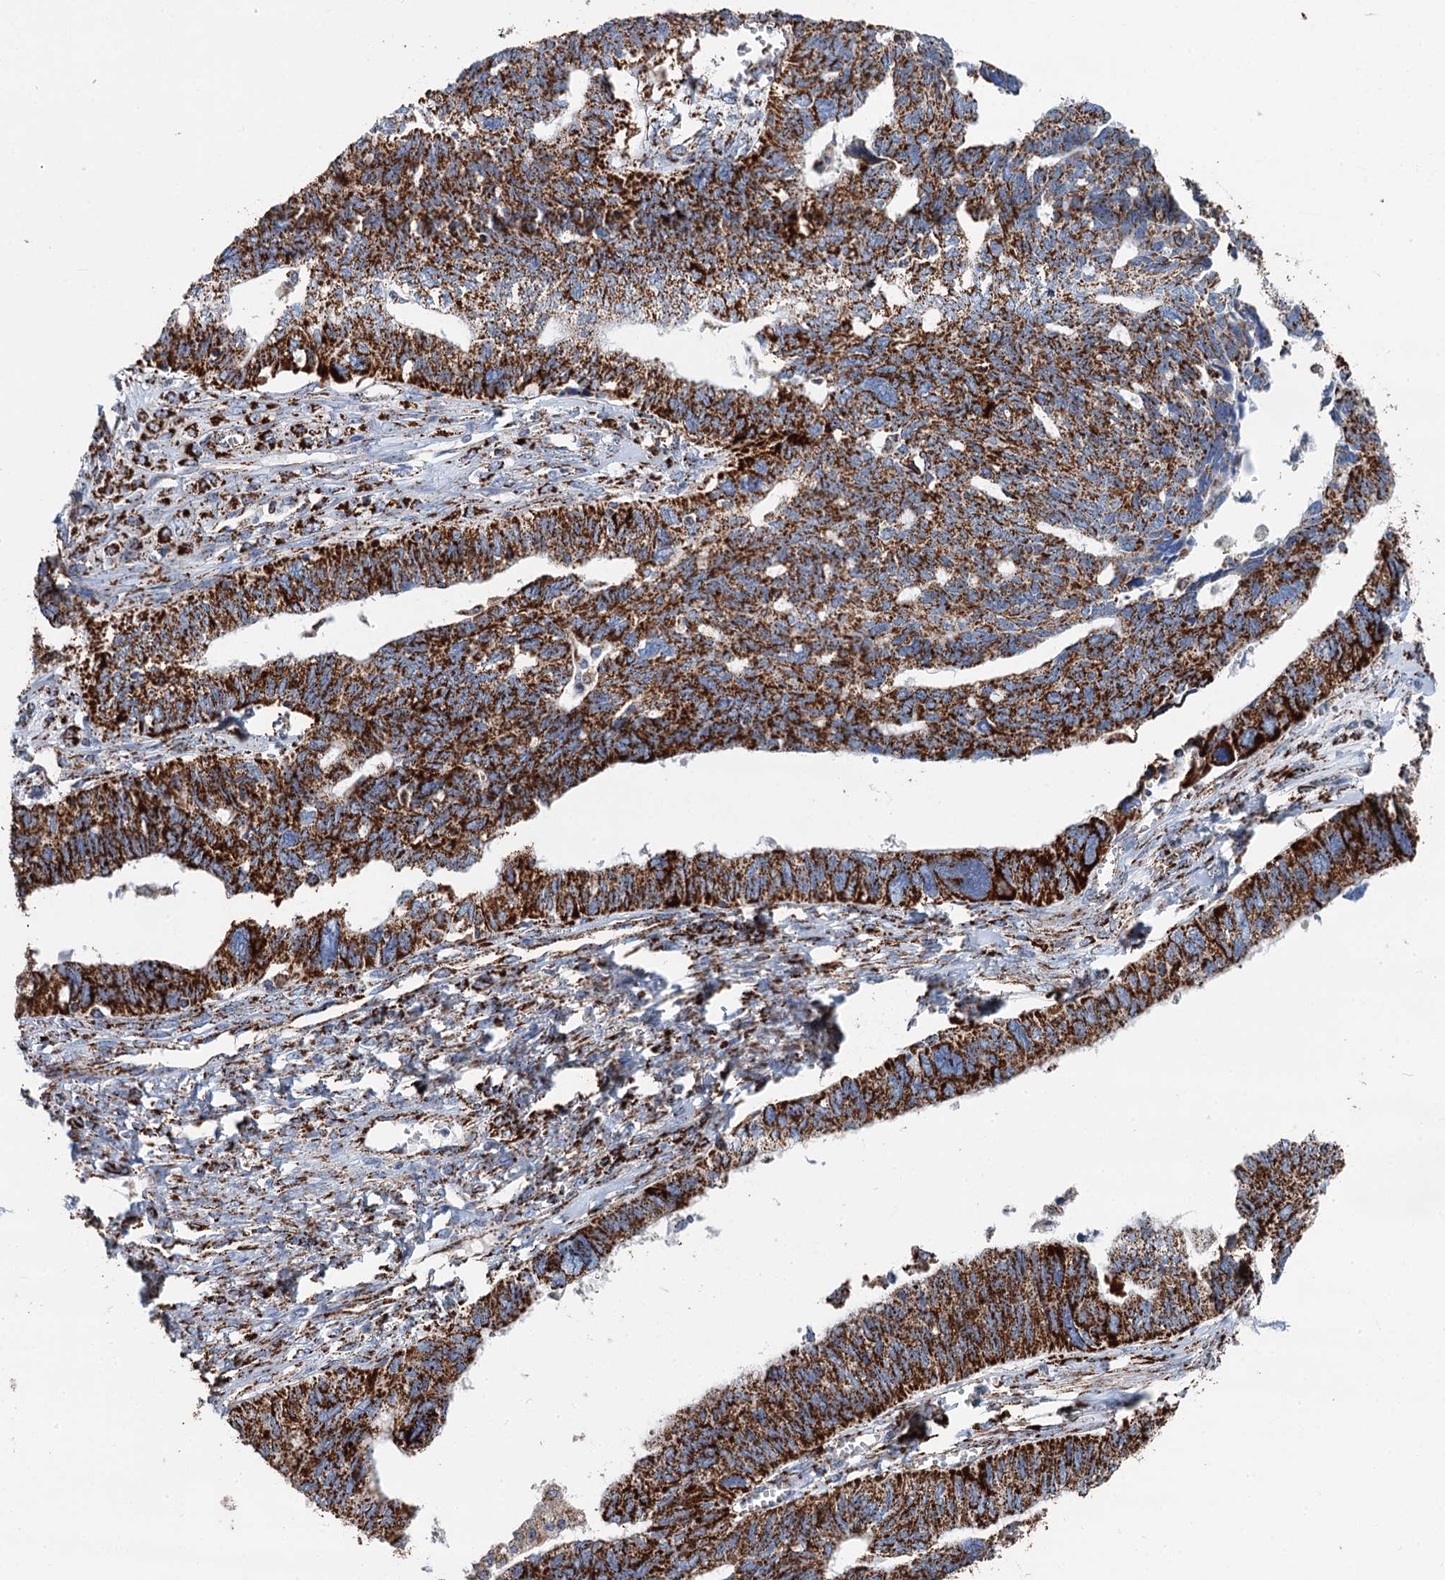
{"staining": {"intensity": "strong", "quantity": ">75%", "location": "cytoplasmic/membranous"}, "tissue": "ovarian cancer", "cell_type": "Tumor cells", "image_type": "cancer", "snomed": [{"axis": "morphology", "description": "Cystadenocarcinoma, serous, NOS"}, {"axis": "topography", "description": "Ovary"}], "caption": "Strong cytoplasmic/membranous staining is seen in about >75% of tumor cells in serous cystadenocarcinoma (ovarian).", "gene": "IVD", "patient": {"sex": "female", "age": 79}}